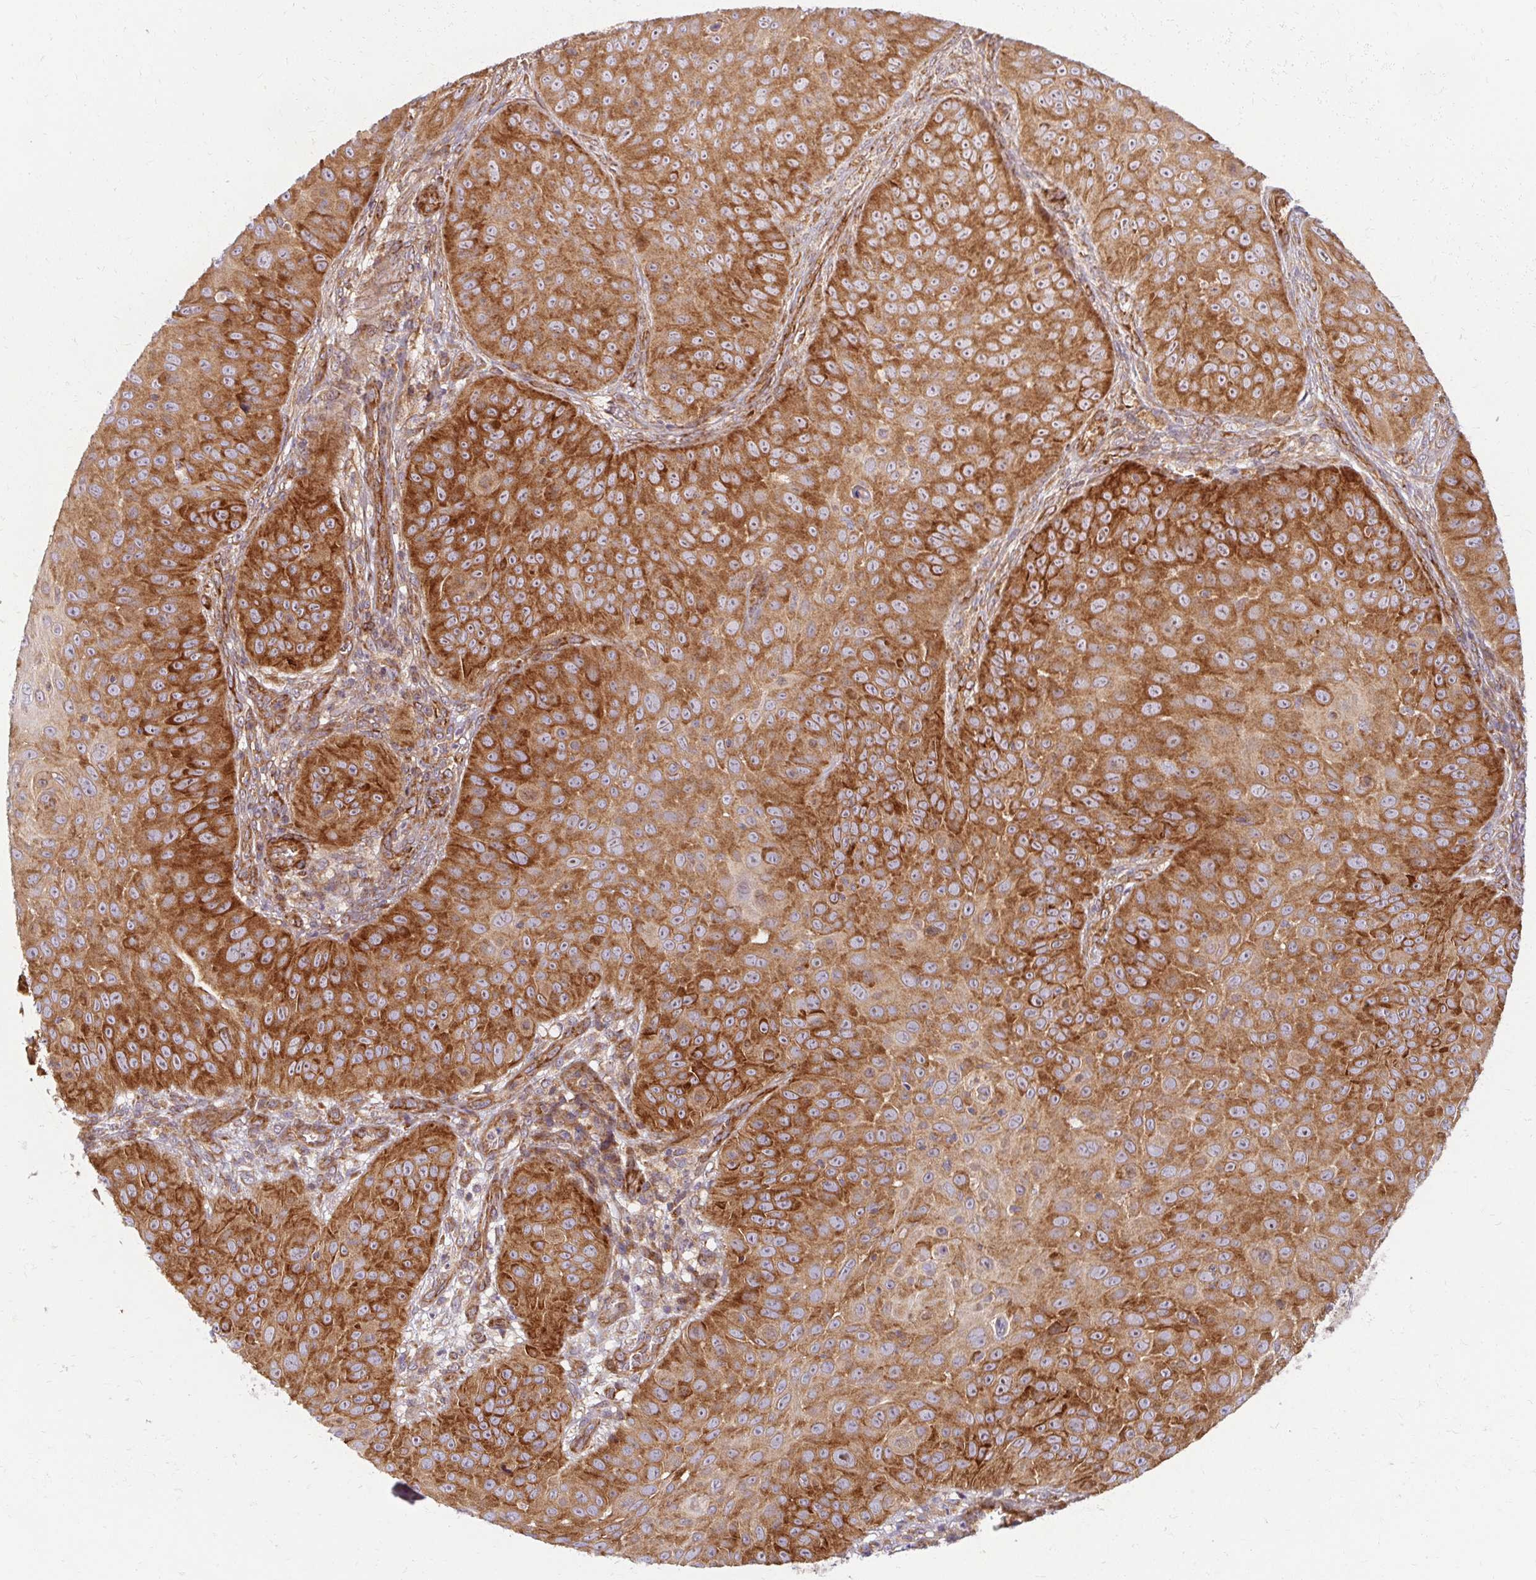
{"staining": {"intensity": "strong", "quantity": ">75%", "location": "cytoplasmic/membranous"}, "tissue": "skin cancer", "cell_type": "Tumor cells", "image_type": "cancer", "snomed": [{"axis": "morphology", "description": "Squamous cell carcinoma, NOS"}, {"axis": "topography", "description": "Skin"}], "caption": "This histopathology image demonstrates immunohistochemistry (IHC) staining of human skin squamous cell carcinoma, with high strong cytoplasmic/membranous expression in about >75% of tumor cells.", "gene": "BTF3", "patient": {"sex": "male", "age": 82}}